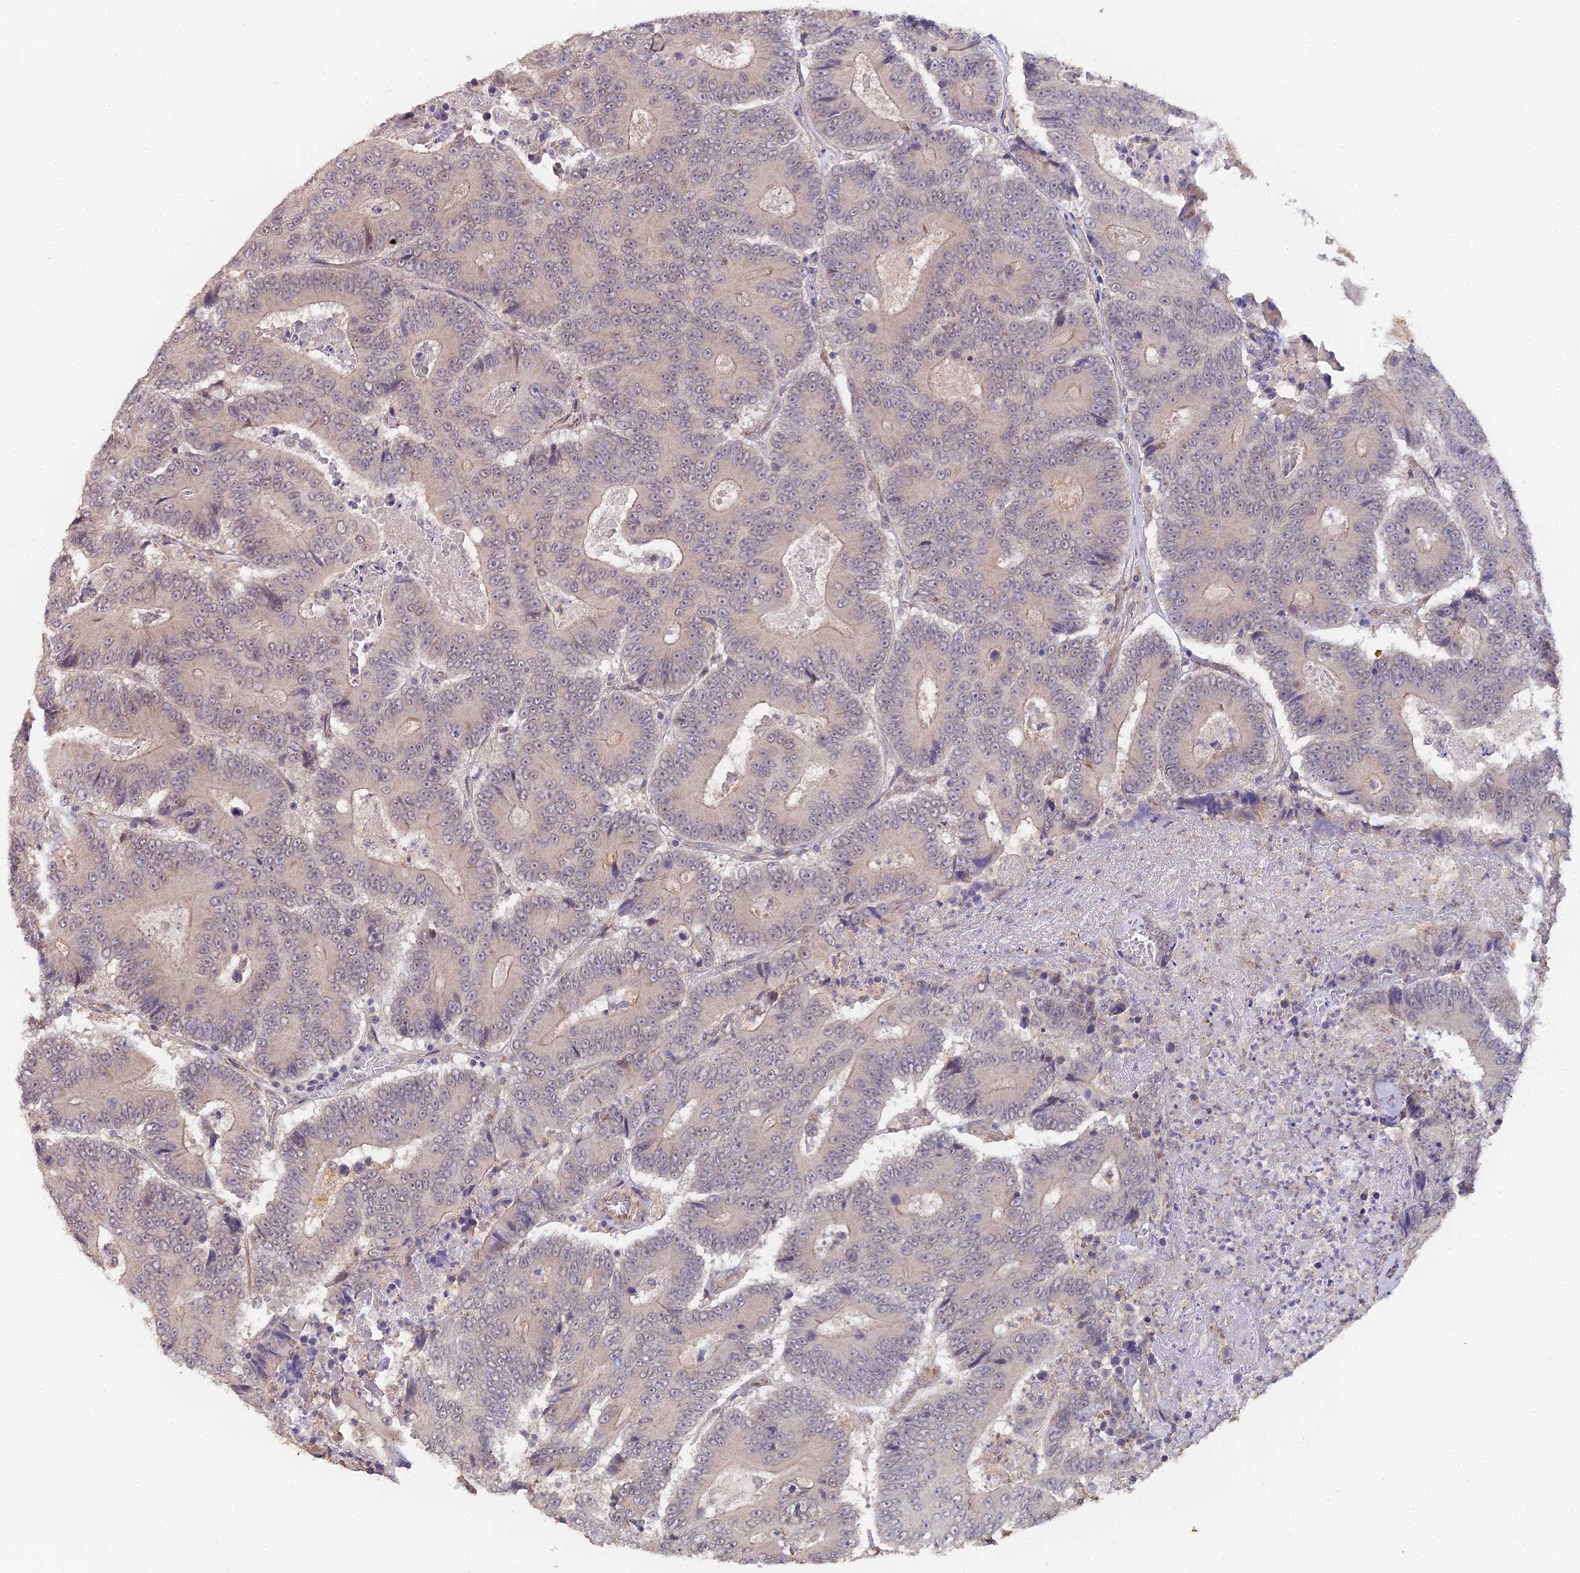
{"staining": {"intensity": "weak", "quantity": "<25%", "location": "cytoplasmic/membranous"}, "tissue": "colorectal cancer", "cell_type": "Tumor cells", "image_type": "cancer", "snomed": [{"axis": "morphology", "description": "Adenocarcinoma, NOS"}, {"axis": "topography", "description": "Colon"}], "caption": "Immunohistochemistry histopathology image of adenocarcinoma (colorectal) stained for a protein (brown), which shows no expression in tumor cells.", "gene": "C4orf19", "patient": {"sex": "male", "age": 83}}